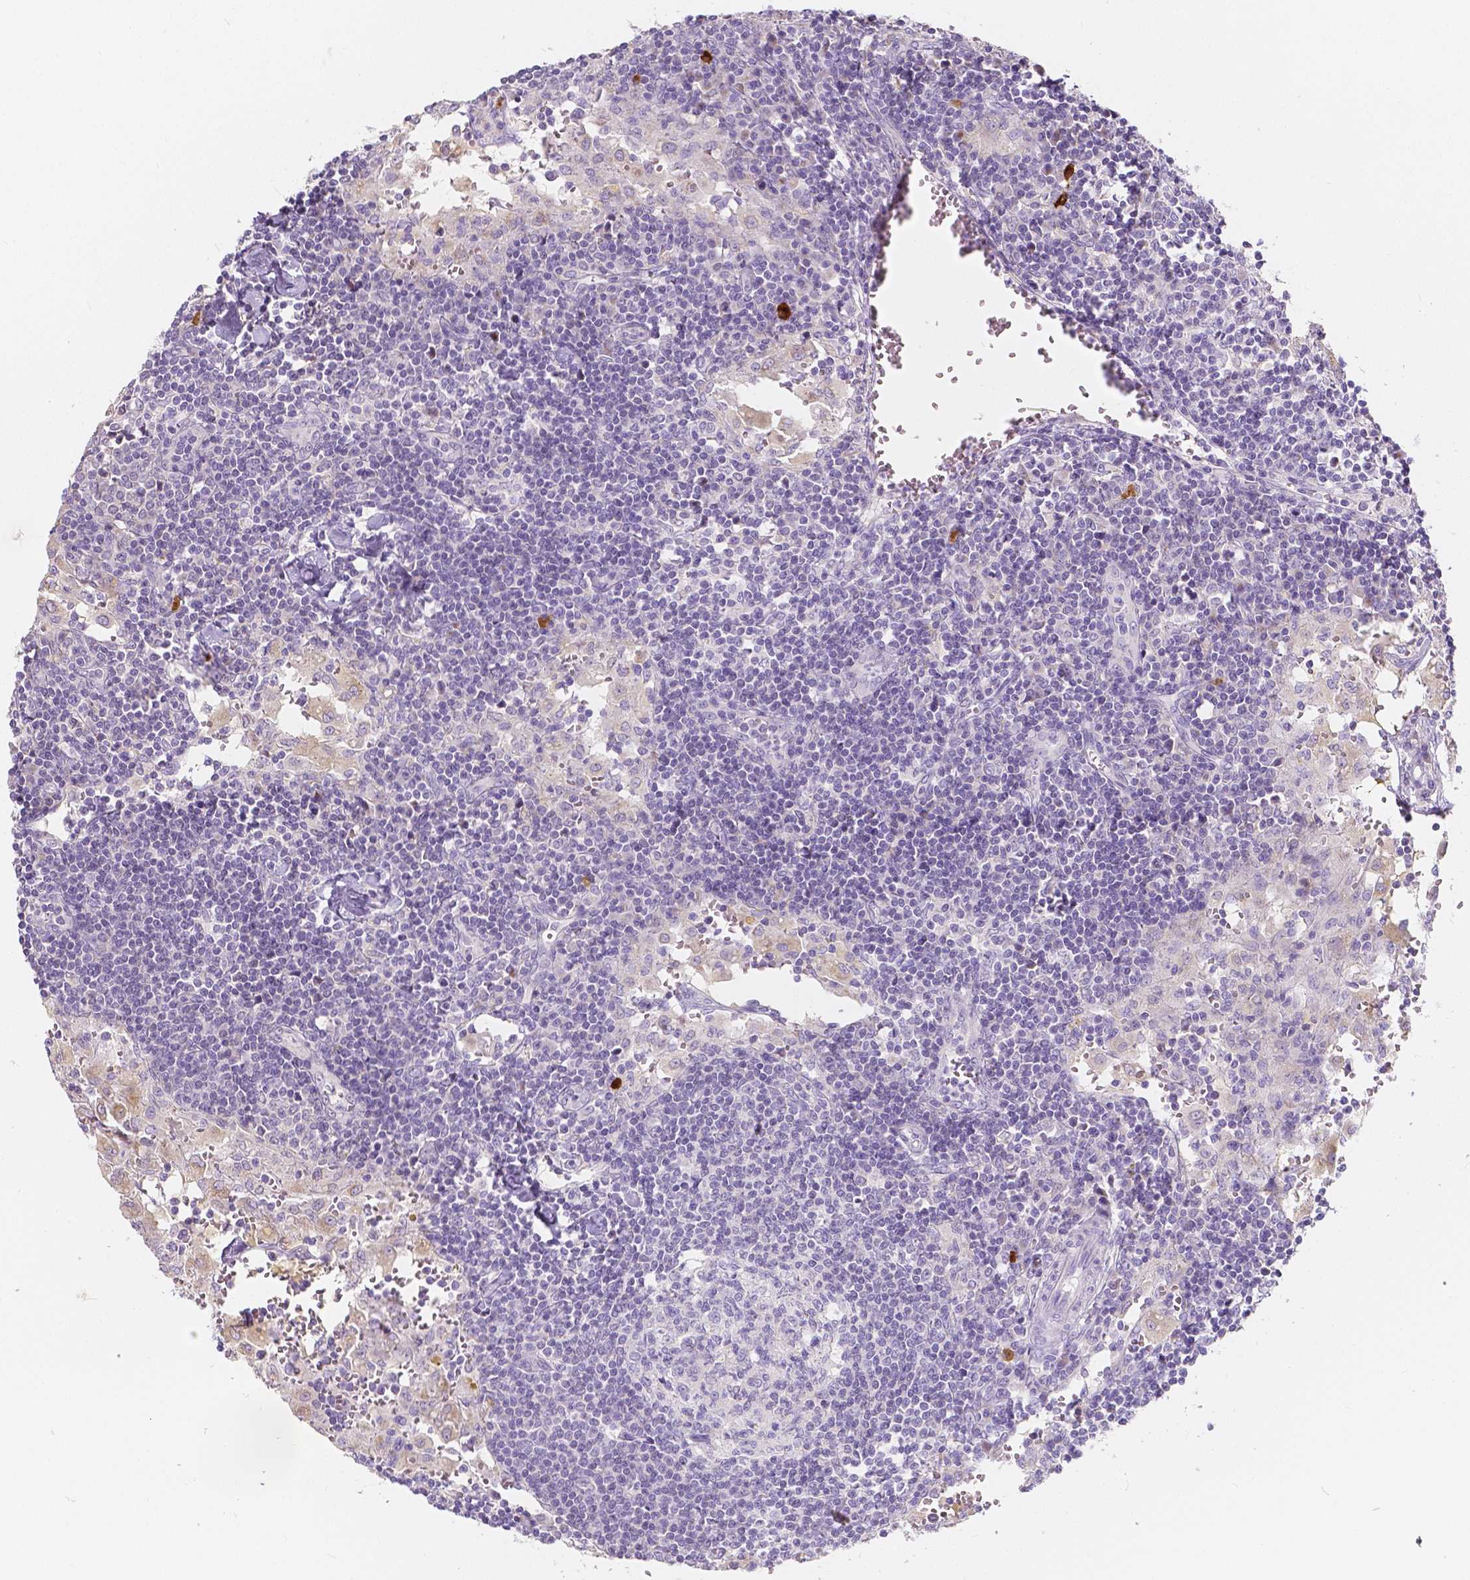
{"staining": {"intensity": "negative", "quantity": "none", "location": "none"}, "tissue": "lymph node", "cell_type": "Germinal center cells", "image_type": "normal", "snomed": [{"axis": "morphology", "description": "Normal tissue, NOS"}, {"axis": "topography", "description": "Lymph node"}], "caption": "This is a photomicrograph of immunohistochemistry (IHC) staining of benign lymph node, which shows no expression in germinal center cells.", "gene": "RNF186", "patient": {"sex": "male", "age": 55}}